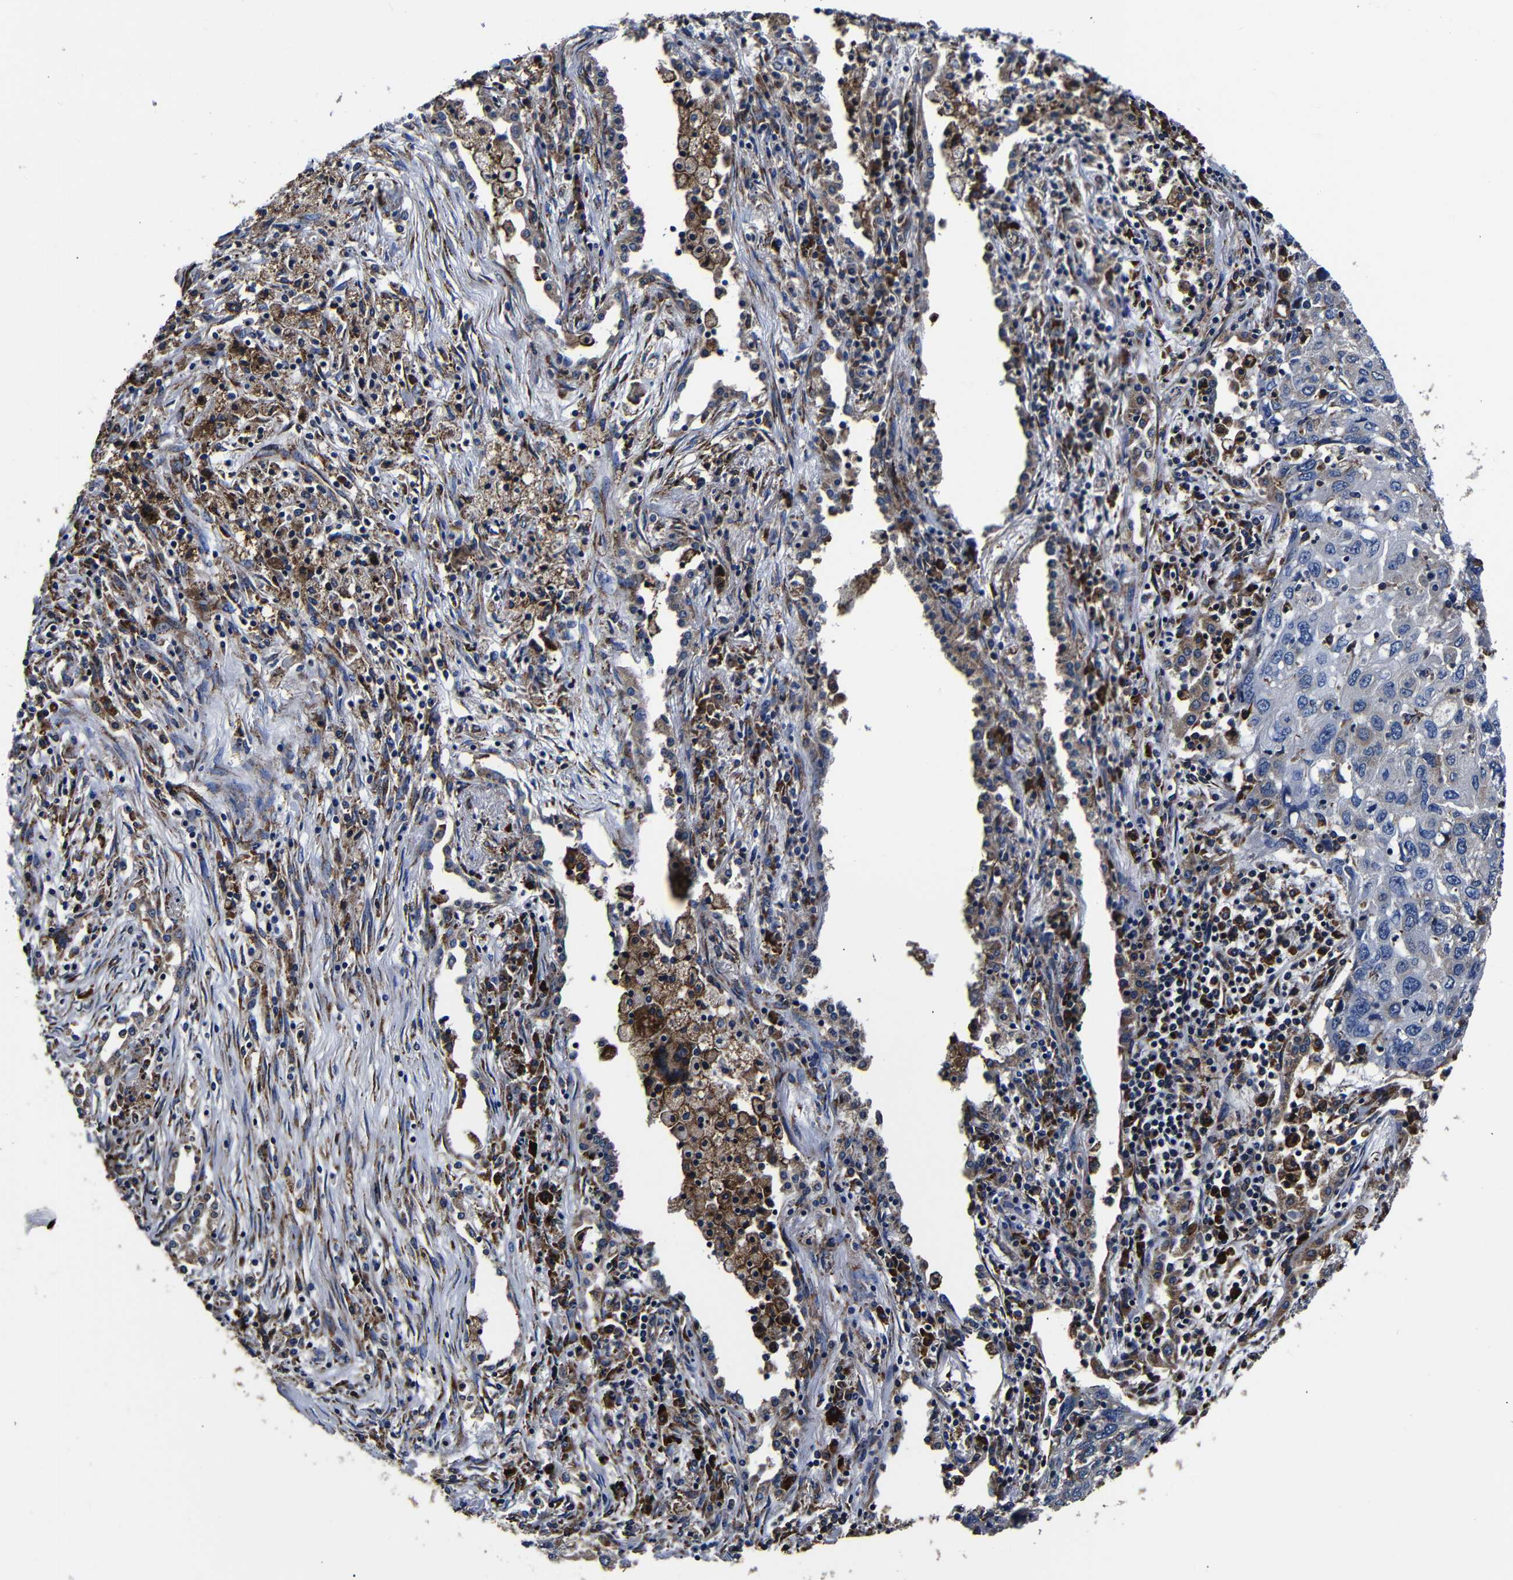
{"staining": {"intensity": "negative", "quantity": "none", "location": "none"}, "tissue": "lung cancer", "cell_type": "Tumor cells", "image_type": "cancer", "snomed": [{"axis": "morphology", "description": "Squamous cell carcinoma, NOS"}, {"axis": "topography", "description": "Lung"}], "caption": "A high-resolution histopathology image shows immunohistochemistry staining of lung cancer, which demonstrates no significant expression in tumor cells. (DAB (3,3'-diaminobenzidine) IHC with hematoxylin counter stain).", "gene": "SCN9A", "patient": {"sex": "female", "age": 63}}